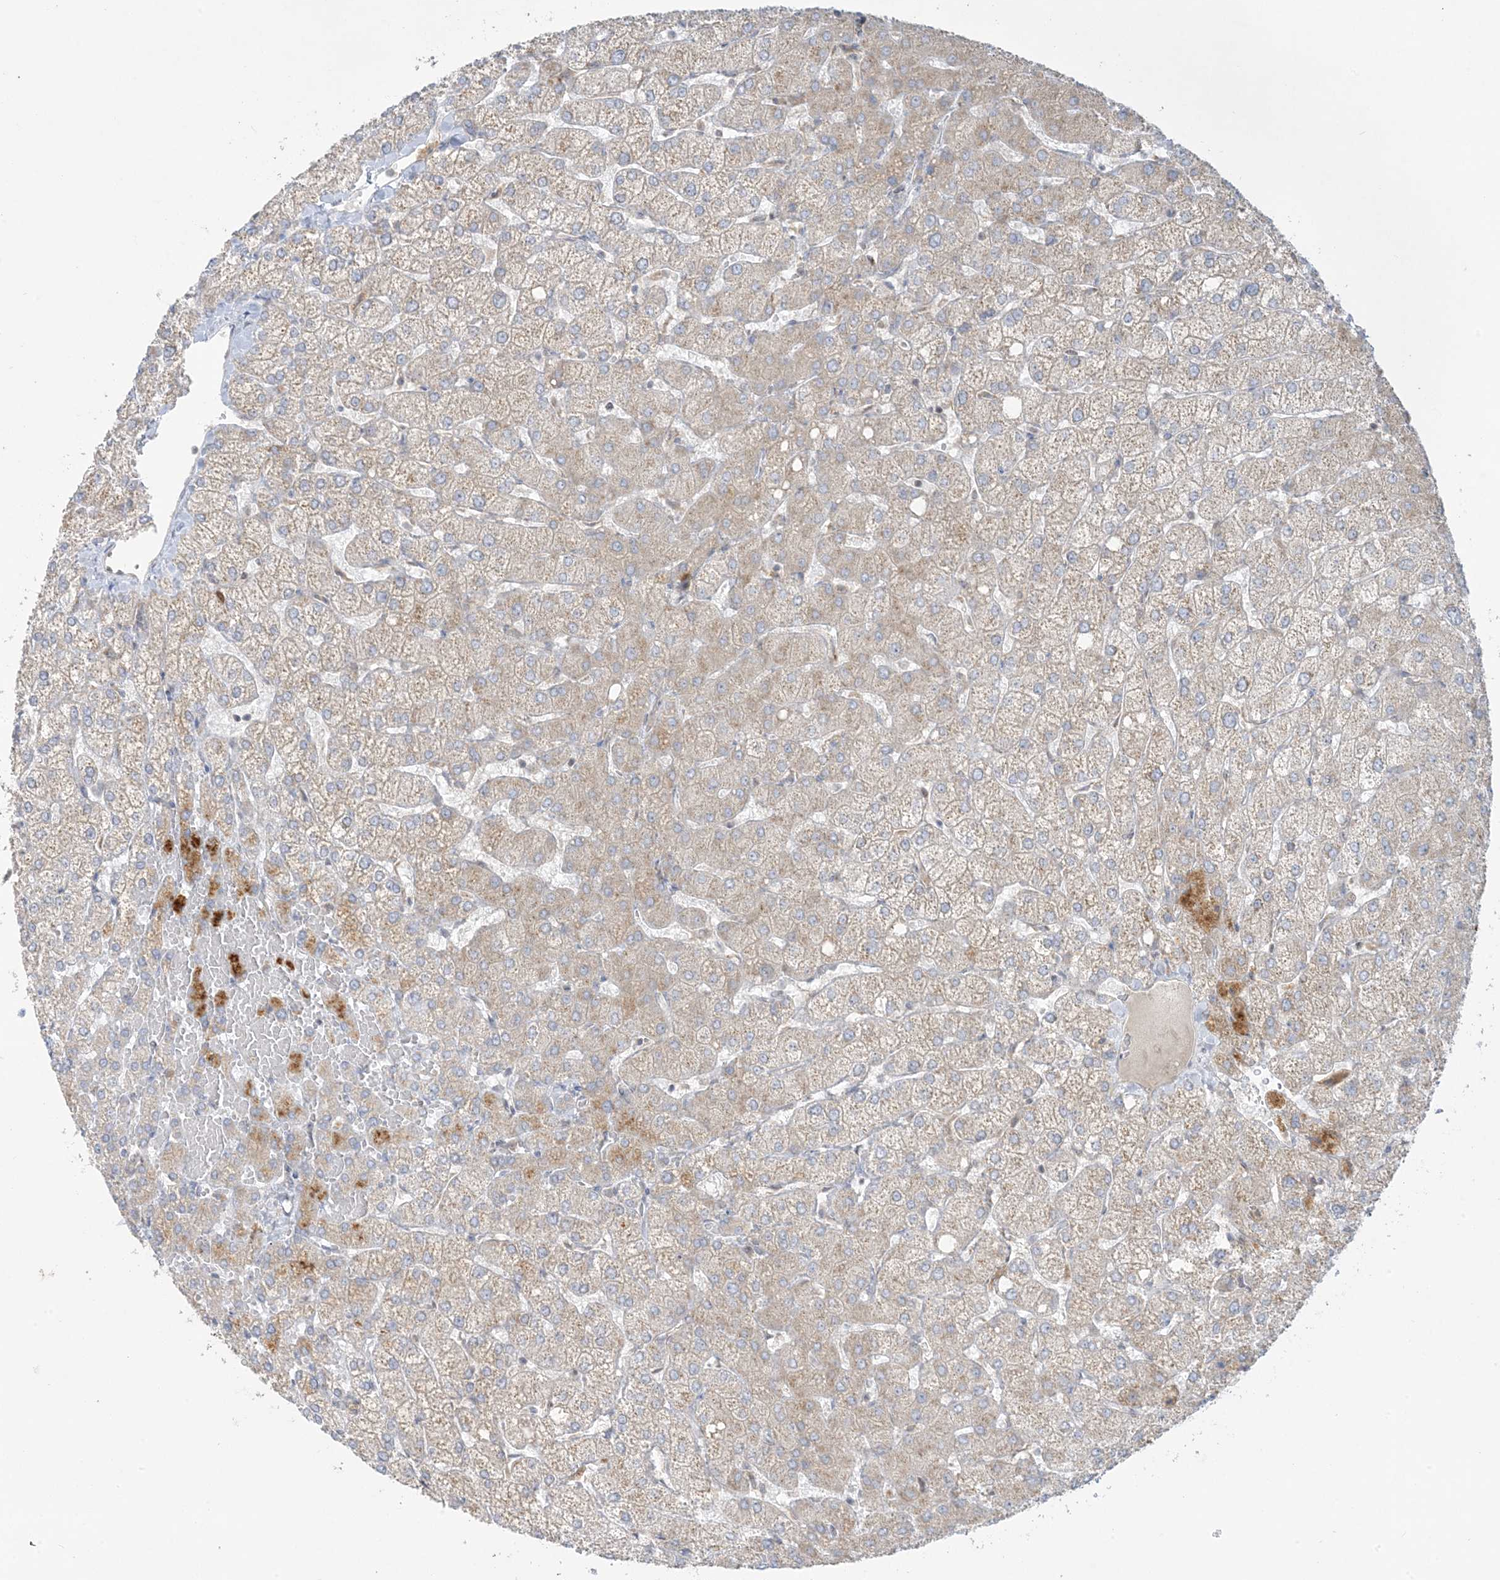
{"staining": {"intensity": "negative", "quantity": "none", "location": "none"}, "tissue": "liver", "cell_type": "Cholangiocytes", "image_type": "normal", "snomed": [{"axis": "morphology", "description": "Normal tissue, NOS"}, {"axis": "topography", "description": "Liver"}], "caption": "Immunohistochemistry image of benign liver: human liver stained with DAB (3,3'-diaminobenzidine) reveals no significant protein expression in cholangiocytes. The staining was performed using DAB (3,3'-diaminobenzidine) to visualize the protein expression in brown, while the nuclei were stained in blue with hematoxylin (Magnification: 20x).", "gene": "RPP40", "patient": {"sex": "female", "age": 54}}